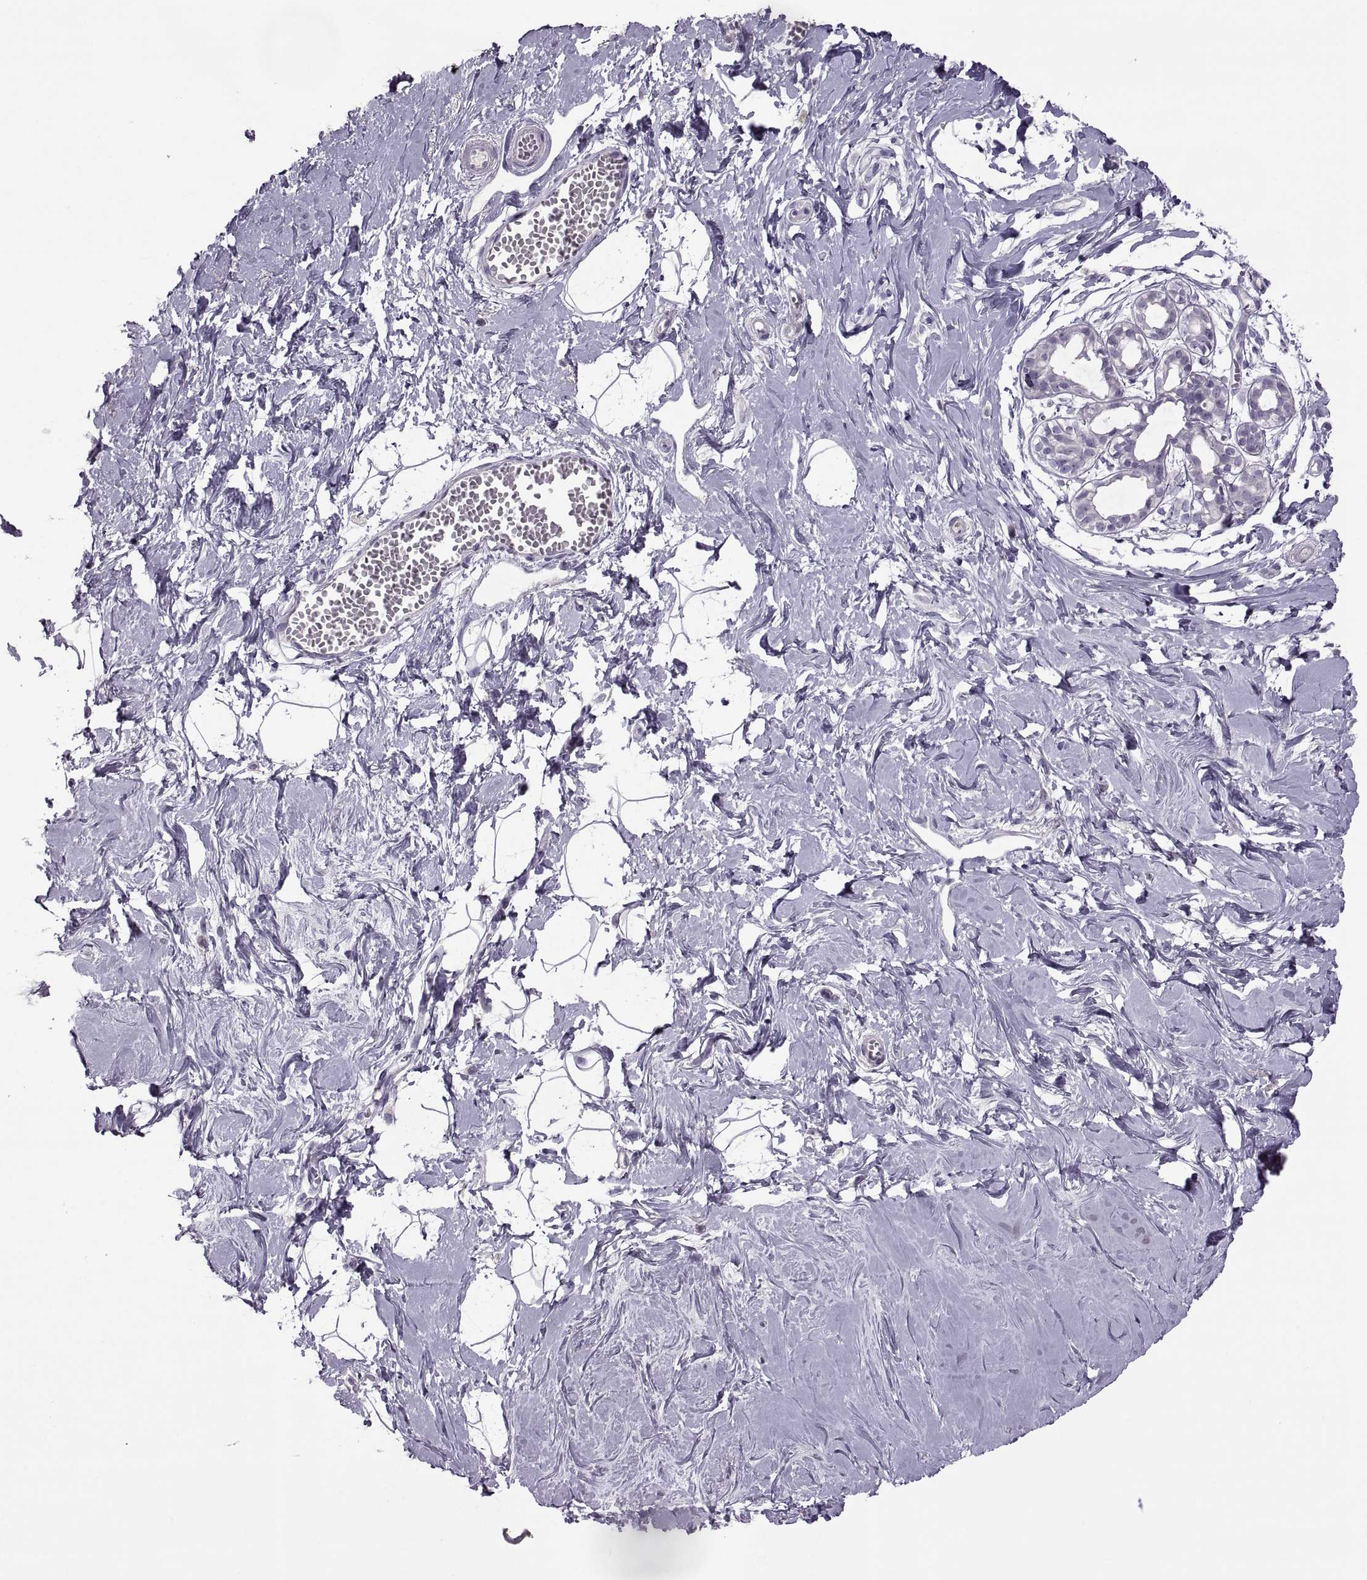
{"staining": {"intensity": "negative", "quantity": "none", "location": "none"}, "tissue": "breast", "cell_type": "Adipocytes", "image_type": "normal", "snomed": [{"axis": "morphology", "description": "Normal tissue, NOS"}, {"axis": "topography", "description": "Breast"}], "caption": "Immunohistochemistry image of unremarkable breast: breast stained with DAB (3,3'-diaminobenzidine) demonstrates no significant protein positivity in adipocytes.", "gene": "RSPH6A", "patient": {"sex": "female", "age": 49}}